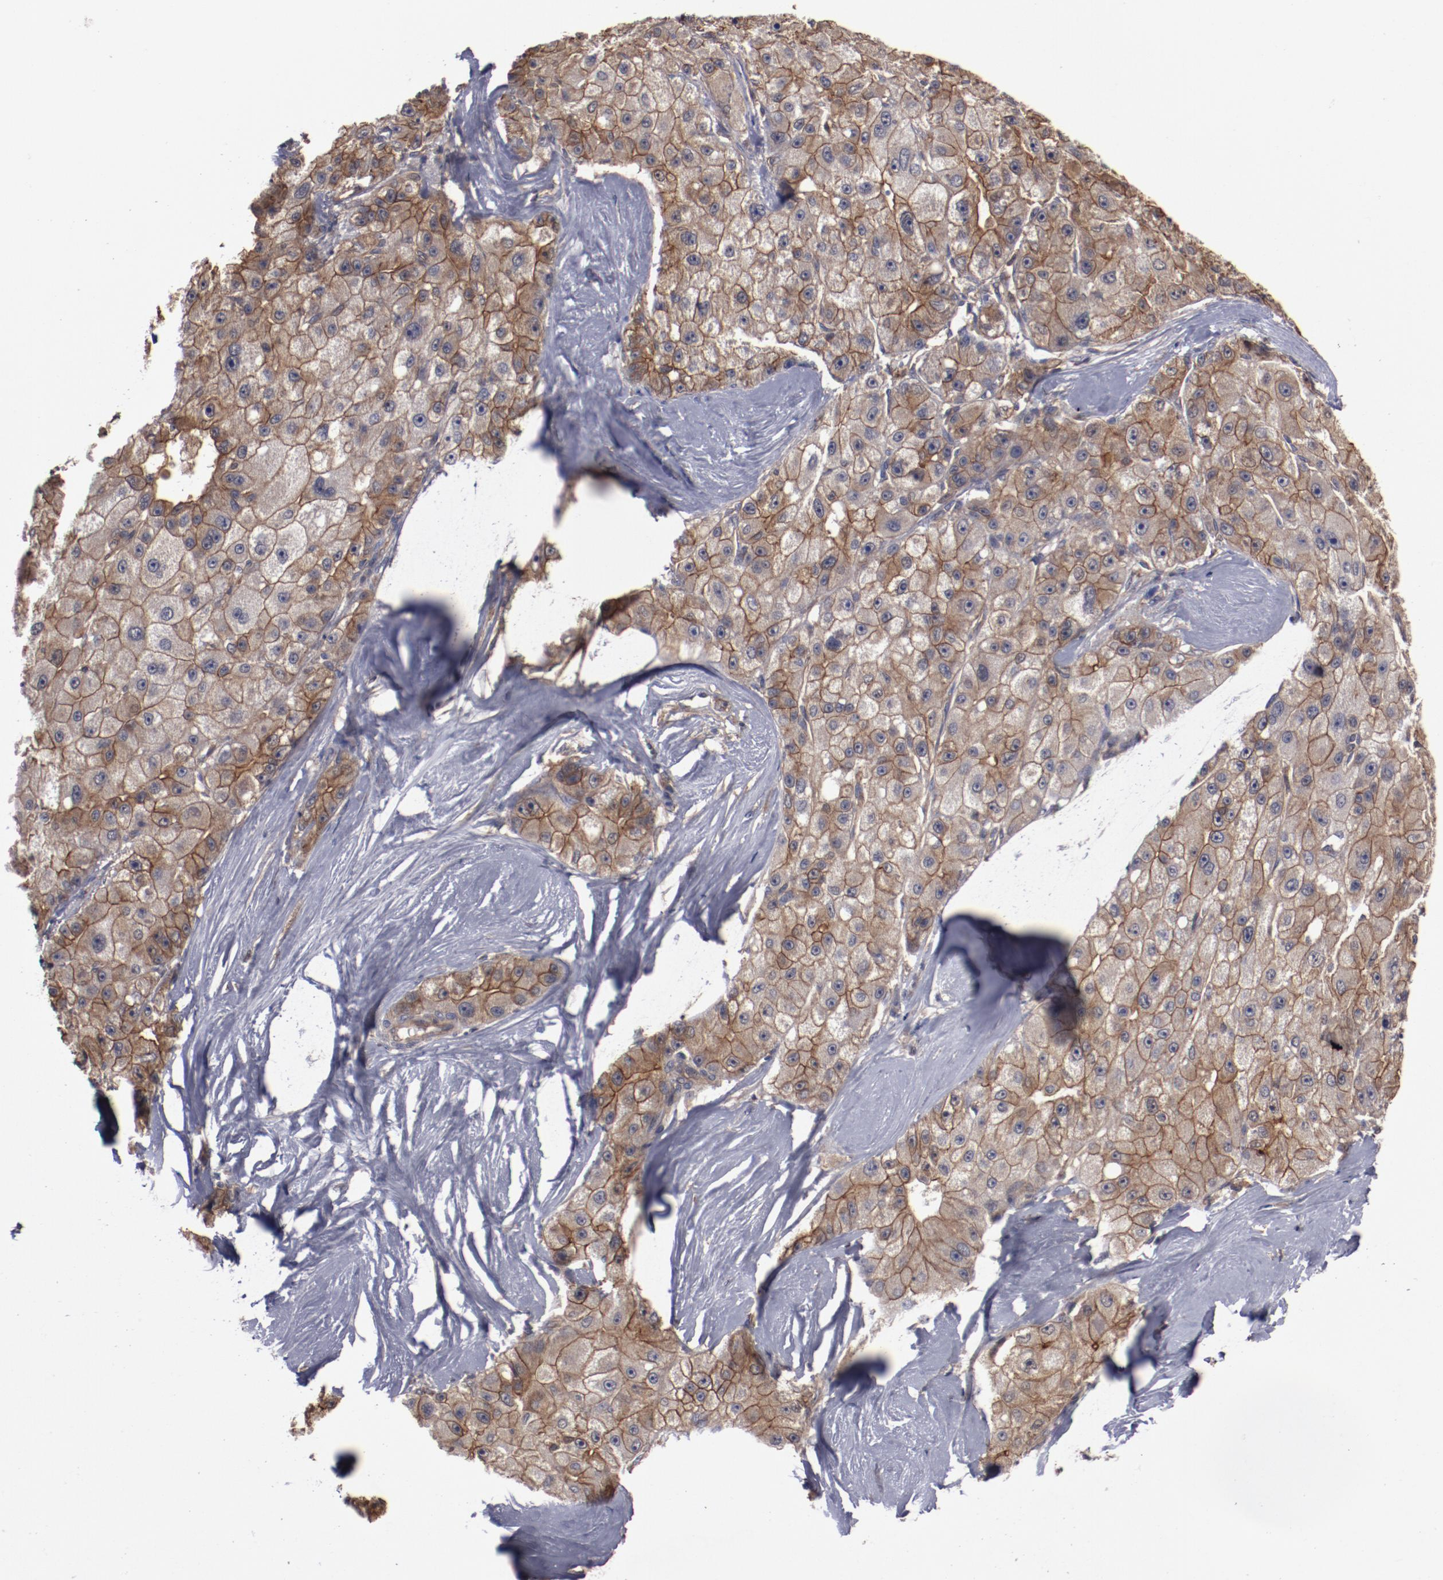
{"staining": {"intensity": "moderate", "quantity": ">75%", "location": "cytoplasmic/membranous"}, "tissue": "liver cancer", "cell_type": "Tumor cells", "image_type": "cancer", "snomed": [{"axis": "morphology", "description": "Carcinoma, Hepatocellular, NOS"}, {"axis": "topography", "description": "Liver"}], "caption": "Tumor cells exhibit medium levels of moderate cytoplasmic/membranous positivity in approximately >75% of cells in human hepatocellular carcinoma (liver).", "gene": "DNAAF2", "patient": {"sex": "male", "age": 80}}